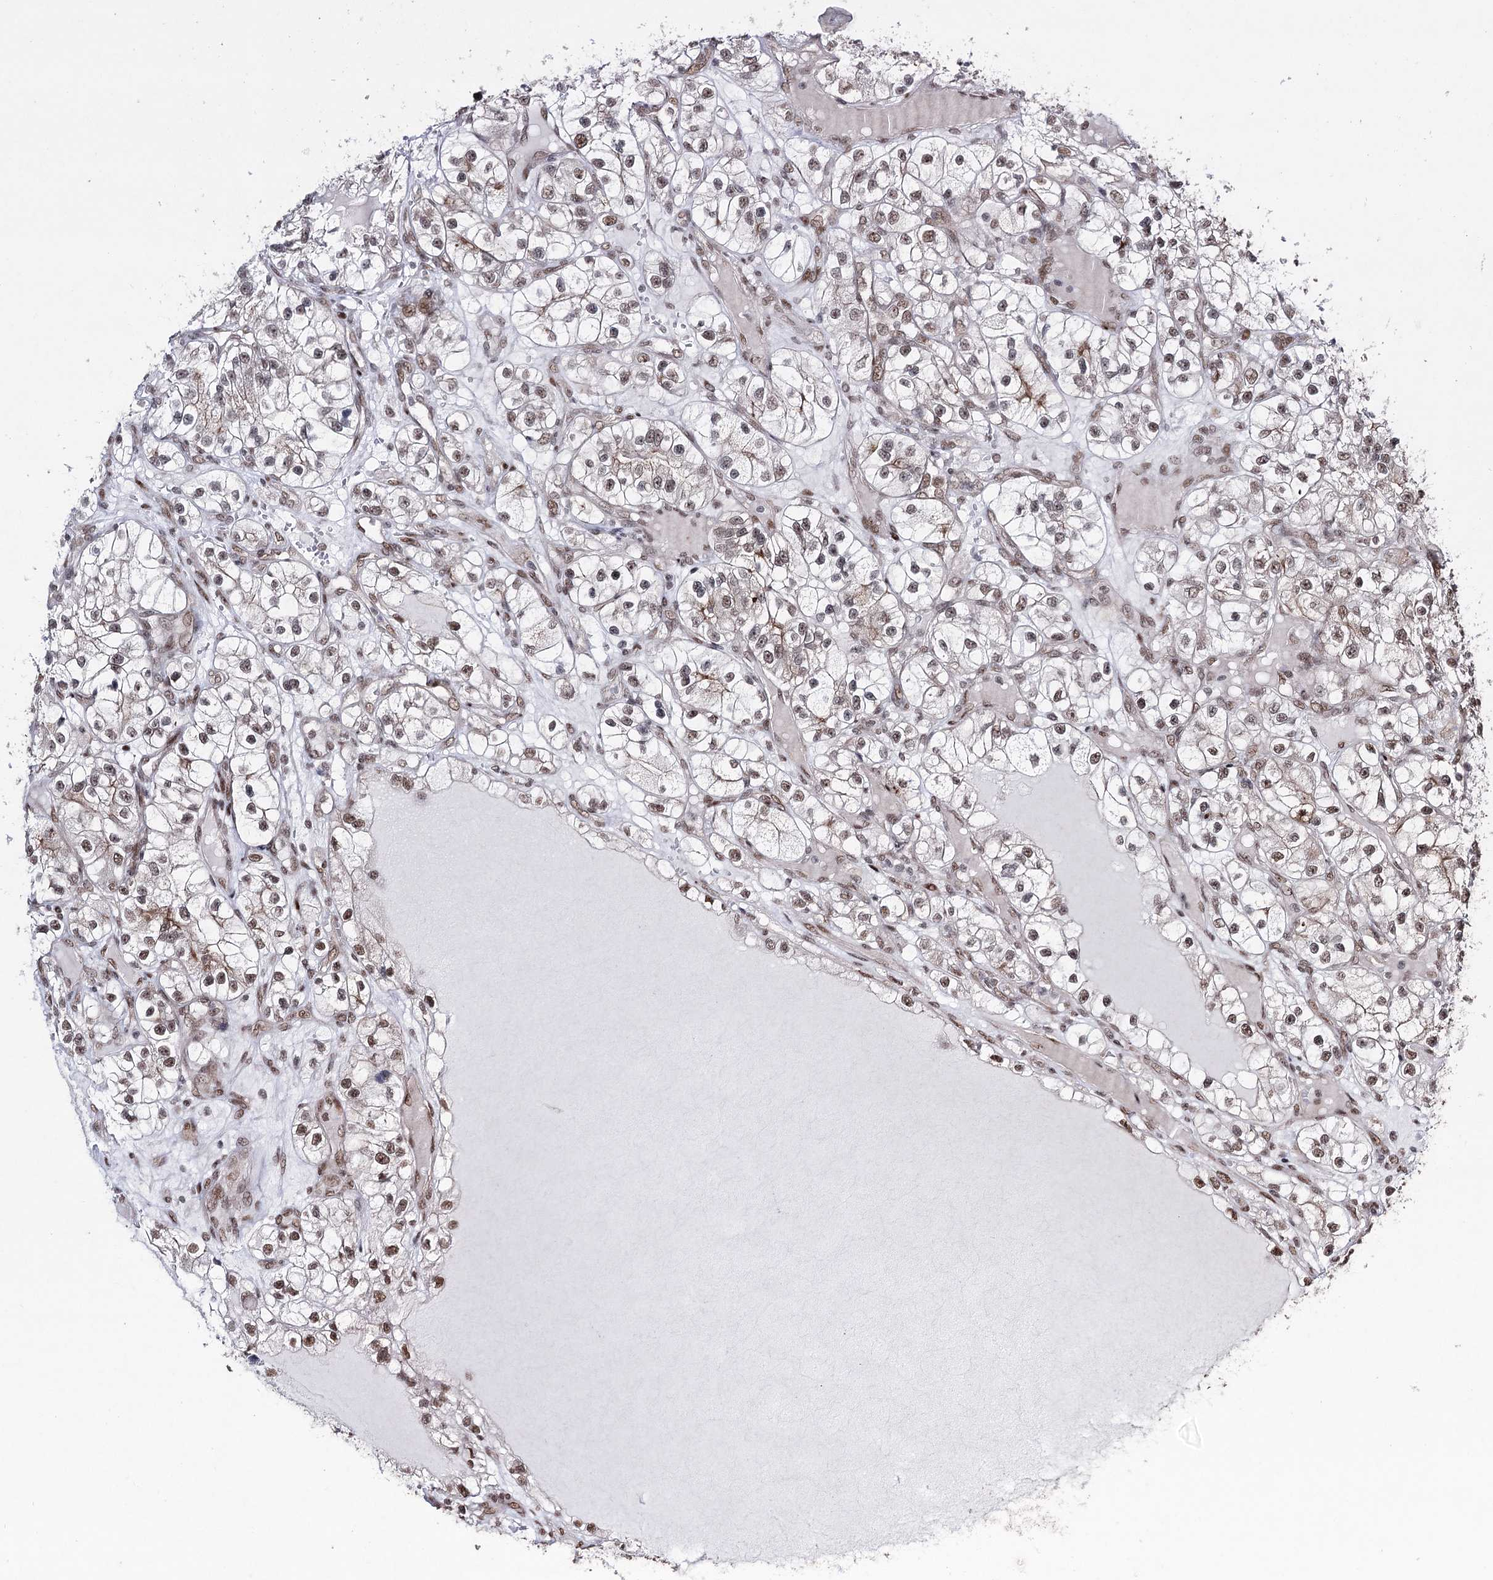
{"staining": {"intensity": "moderate", "quantity": "25%-75%", "location": "nuclear"}, "tissue": "renal cancer", "cell_type": "Tumor cells", "image_type": "cancer", "snomed": [{"axis": "morphology", "description": "Adenocarcinoma, NOS"}, {"axis": "topography", "description": "Kidney"}], "caption": "About 25%-75% of tumor cells in human adenocarcinoma (renal) reveal moderate nuclear protein positivity as visualized by brown immunohistochemical staining.", "gene": "PDCD4", "patient": {"sex": "female", "age": 57}}